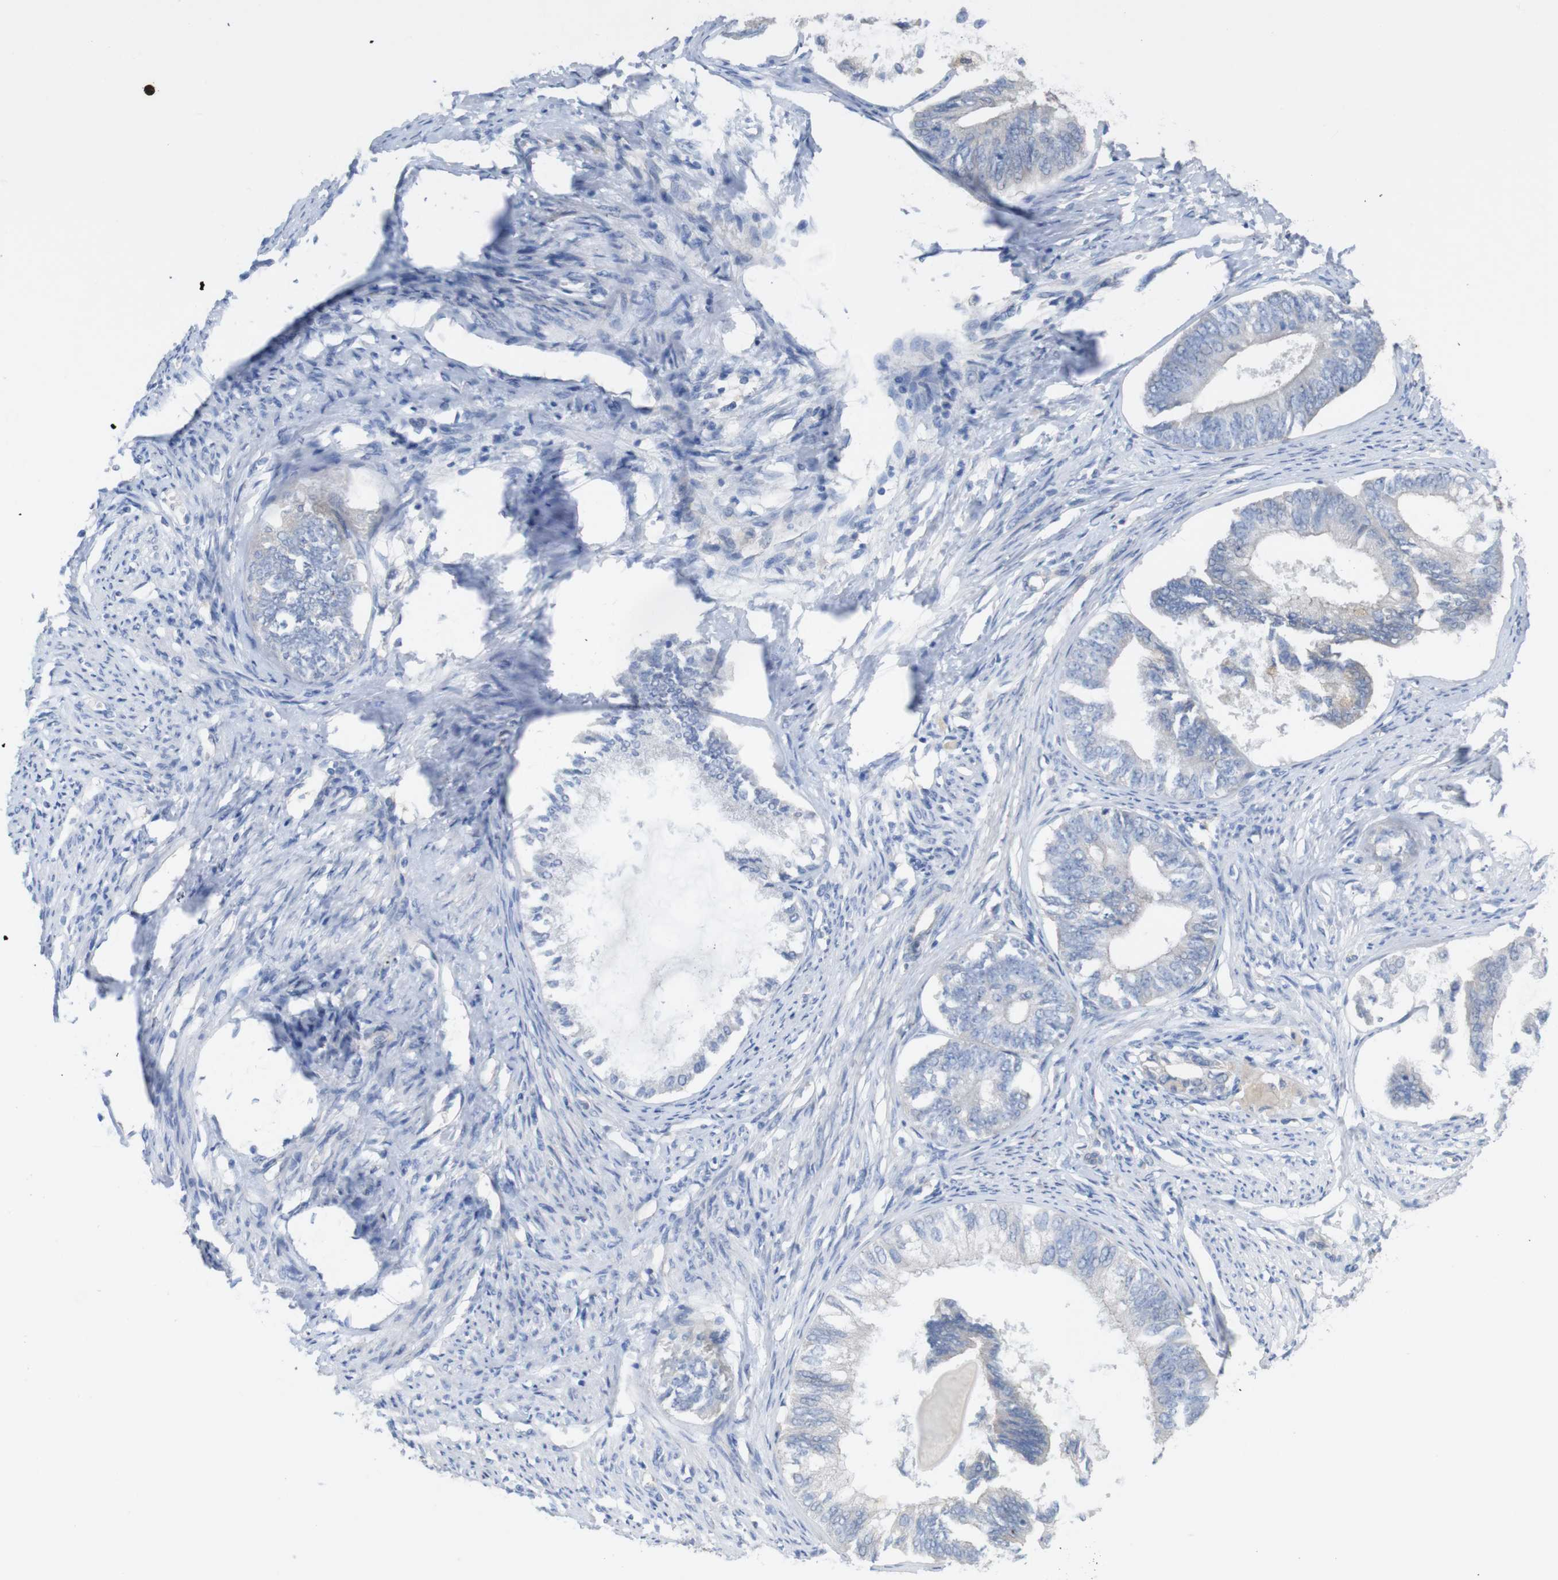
{"staining": {"intensity": "negative", "quantity": "none", "location": "none"}, "tissue": "endometrial cancer", "cell_type": "Tumor cells", "image_type": "cancer", "snomed": [{"axis": "morphology", "description": "Adenocarcinoma, NOS"}, {"axis": "topography", "description": "Endometrium"}], "caption": "This is an immunohistochemistry (IHC) micrograph of endometrial cancer (adenocarcinoma). There is no staining in tumor cells.", "gene": "KIDINS220", "patient": {"sex": "female", "age": 86}}